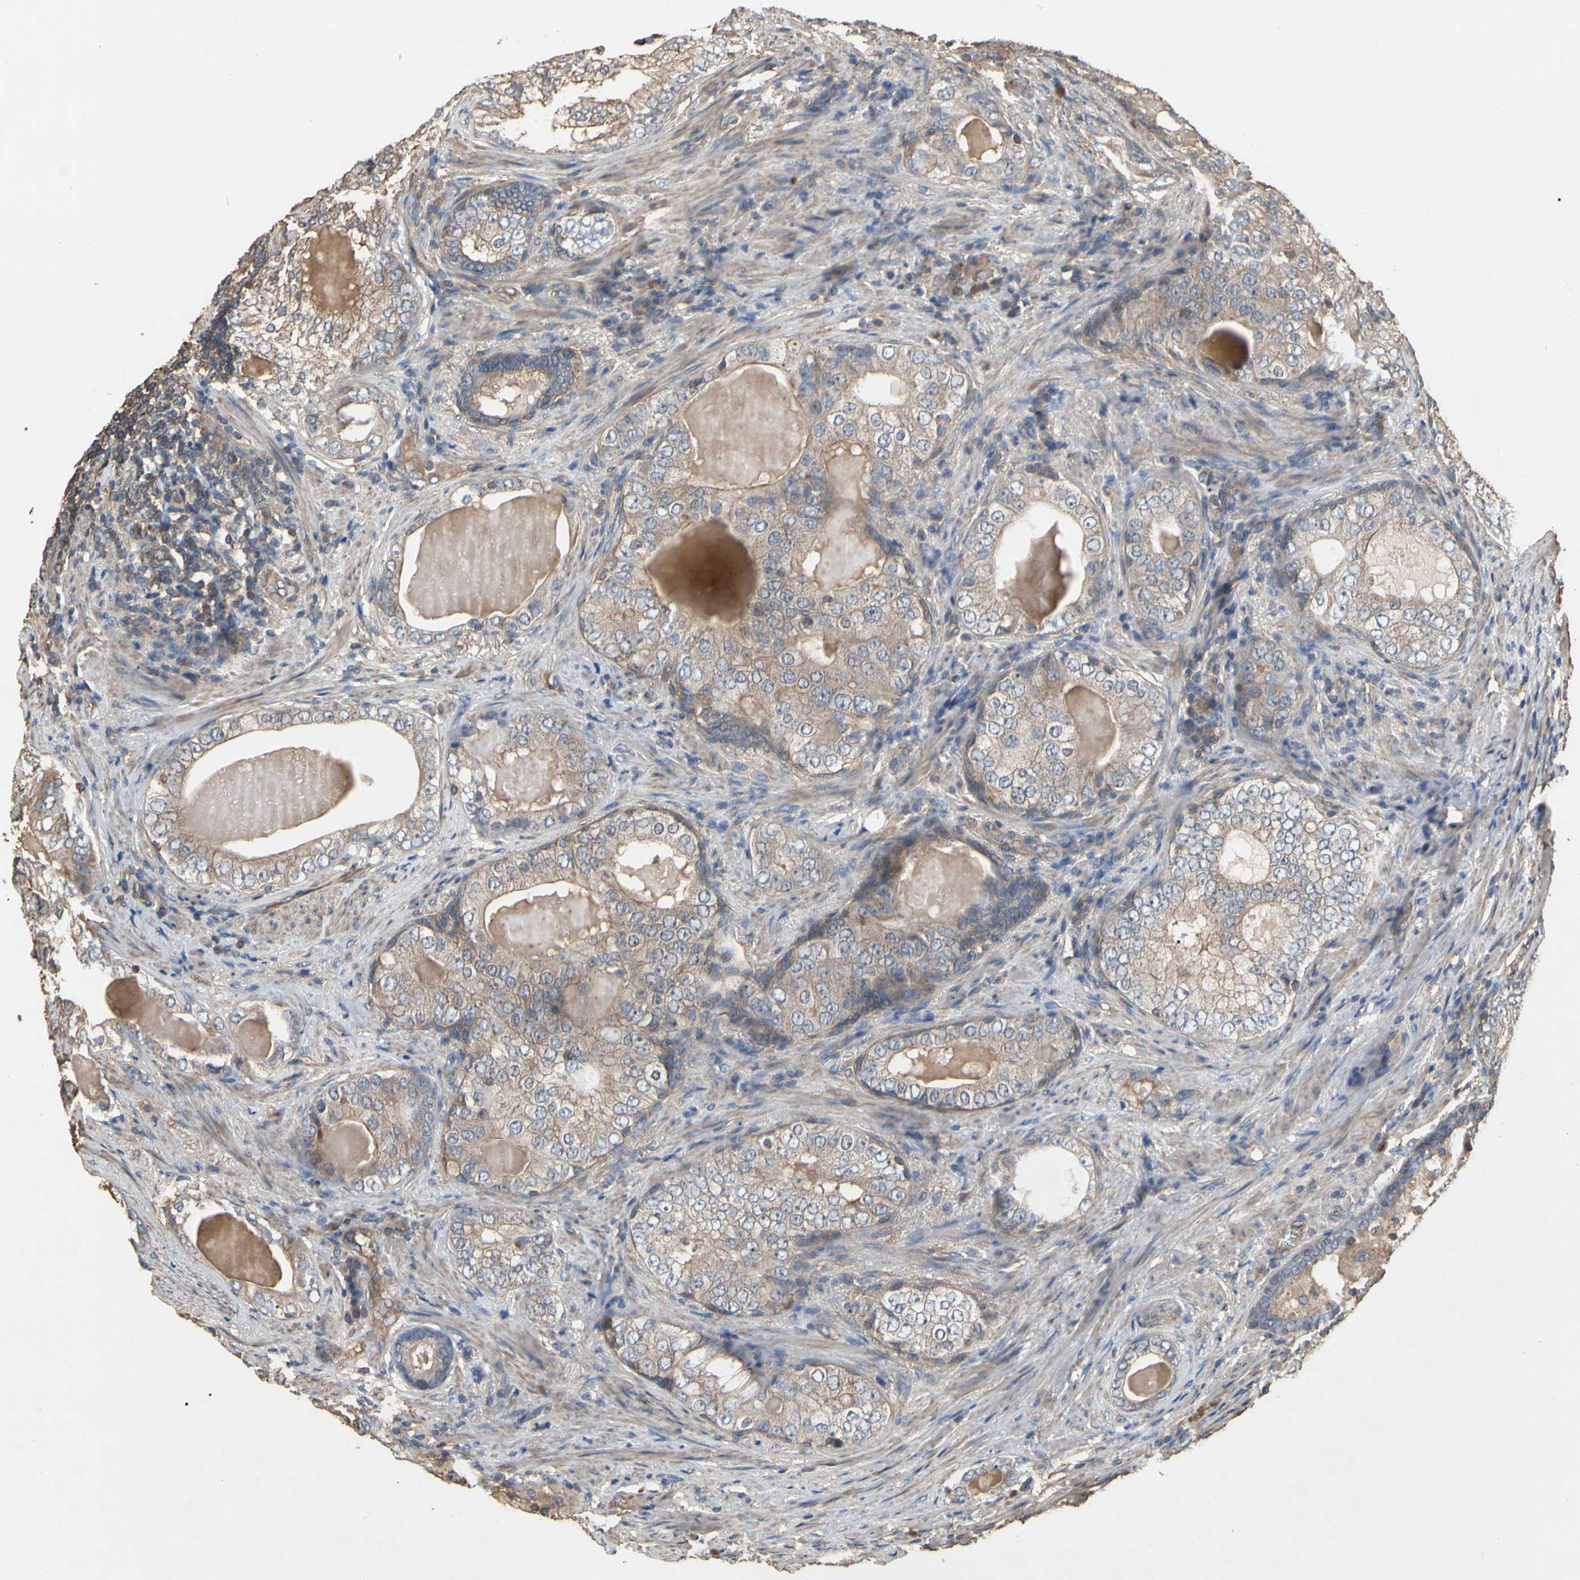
{"staining": {"intensity": "weak", "quantity": ">75%", "location": "cytoplasmic/membranous"}, "tissue": "prostate cancer", "cell_type": "Tumor cells", "image_type": "cancer", "snomed": [{"axis": "morphology", "description": "Adenocarcinoma, High grade"}, {"axis": "topography", "description": "Prostate"}], "caption": "A brown stain shows weak cytoplasmic/membranous expression of a protein in prostate high-grade adenocarcinoma tumor cells.", "gene": "PDZK1", "patient": {"sex": "male", "age": 66}}